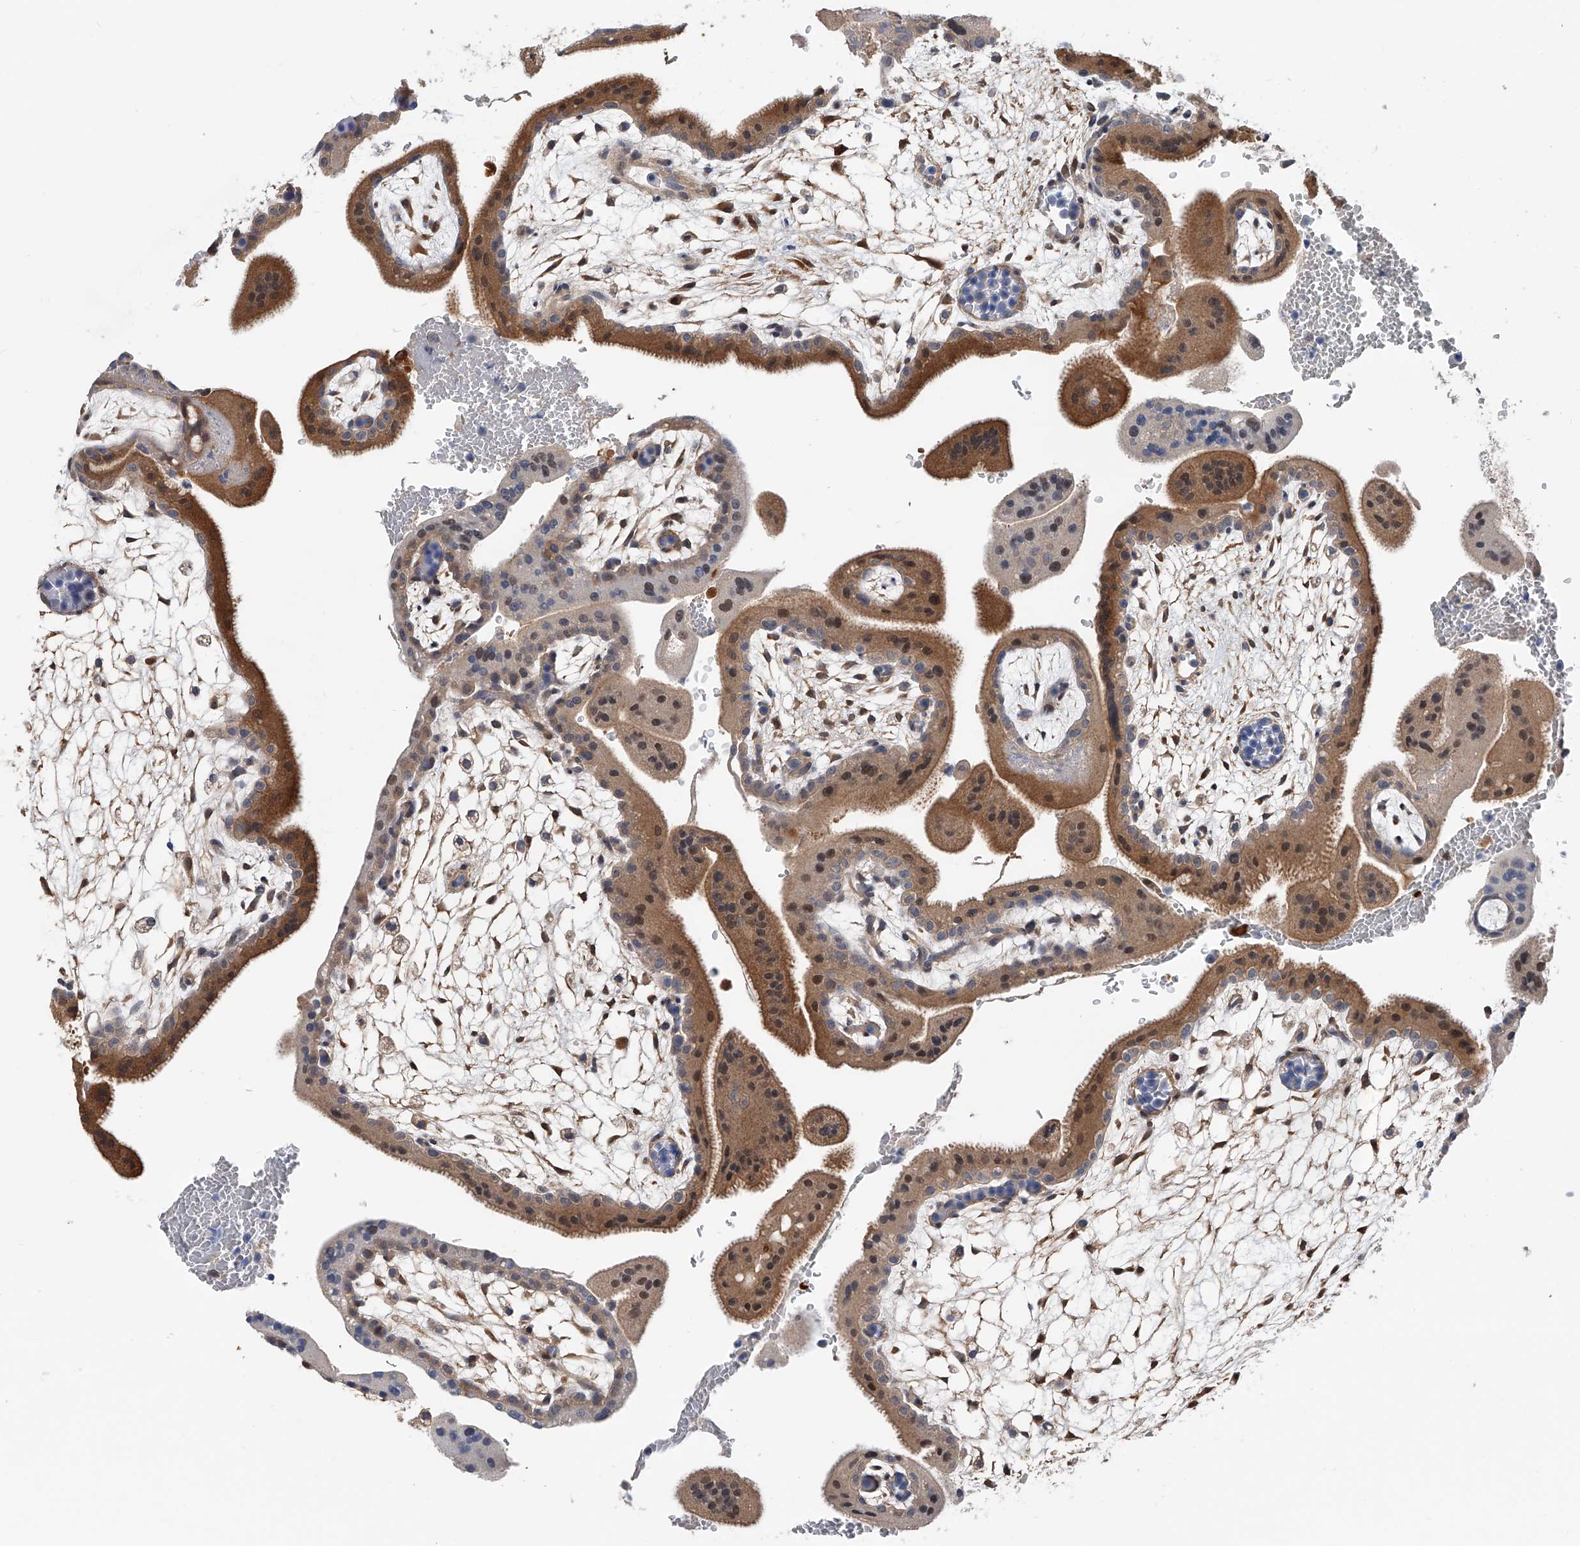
{"staining": {"intensity": "moderate", "quantity": "25%-75%", "location": "cytoplasmic/membranous"}, "tissue": "placenta", "cell_type": "Decidual cells", "image_type": "normal", "snomed": [{"axis": "morphology", "description": "Normal tissue, NOS"}, {"axis": "topography", "description": "Placenta"}], "caption": "This histopathology image exhibits immunohistochemistry staining of unremarkable placenta, with medium moderate cytoplasmic/membranous staining in approximately 25%-75% of decidual cells.", "gene": "PGM3", "patient": {"sex": "female", "age": 35}}